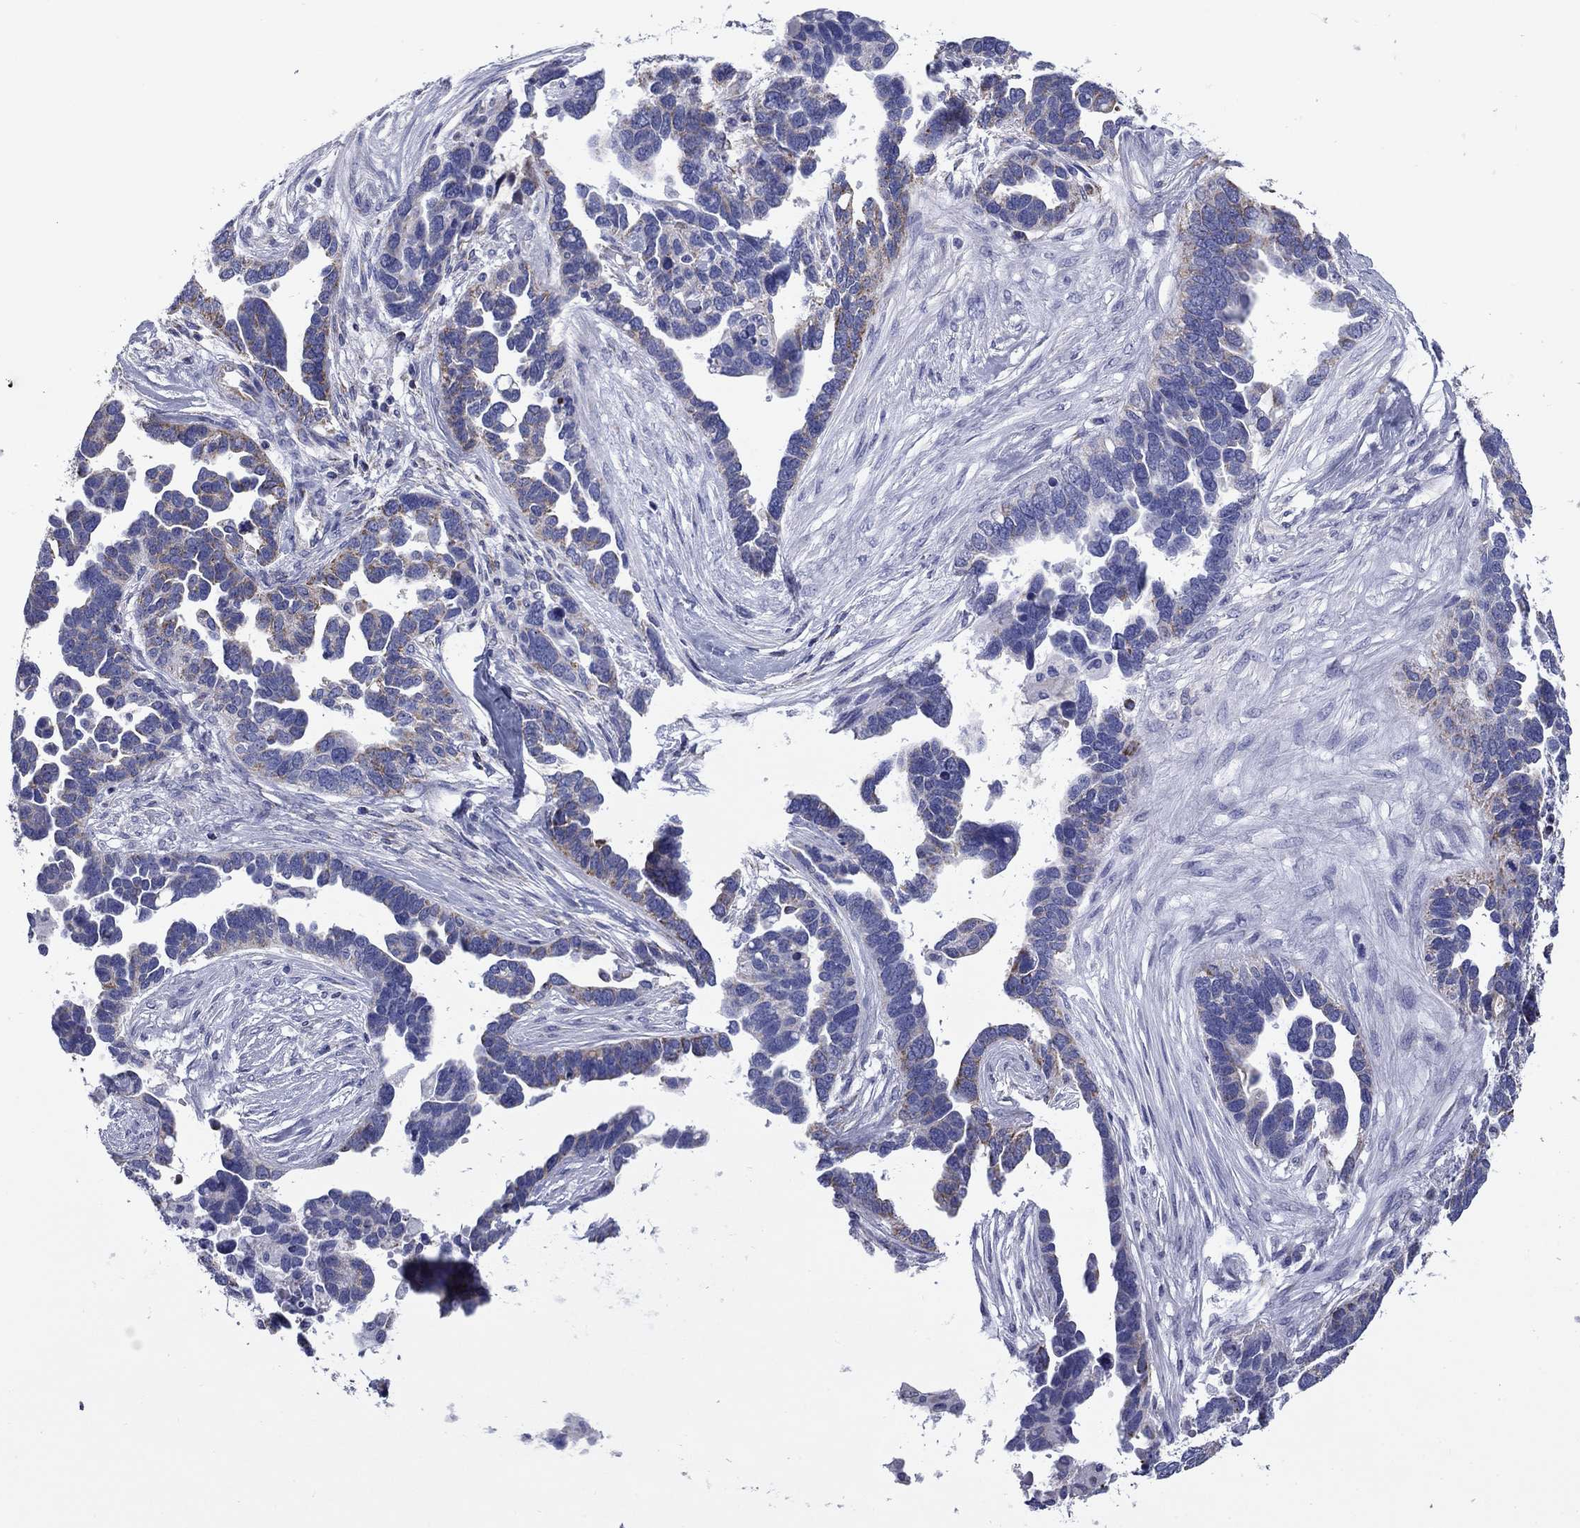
{"staining": {"intensity": "weak", "quantity": "25%-75%", "location": "cytoplasmic/membranous"}, "tissue": "ovarian cancer", "cell_type": "Tumor cells", "image_type": "cancer", "snomed": [{"axis": "morphology", "description": "Cystadenocarcinoma, serous, NOS"}, {"axis": "topography", "description": "Ovary"}], "caption": "Ovarian cancer (serous cystadenocarcinoma) stained for a protein demonstrates weak cytoplasmic/membranous positivity in tumor cells.", "gene": "ACADSB", "patient": {"sex": "female", "age": 54}}